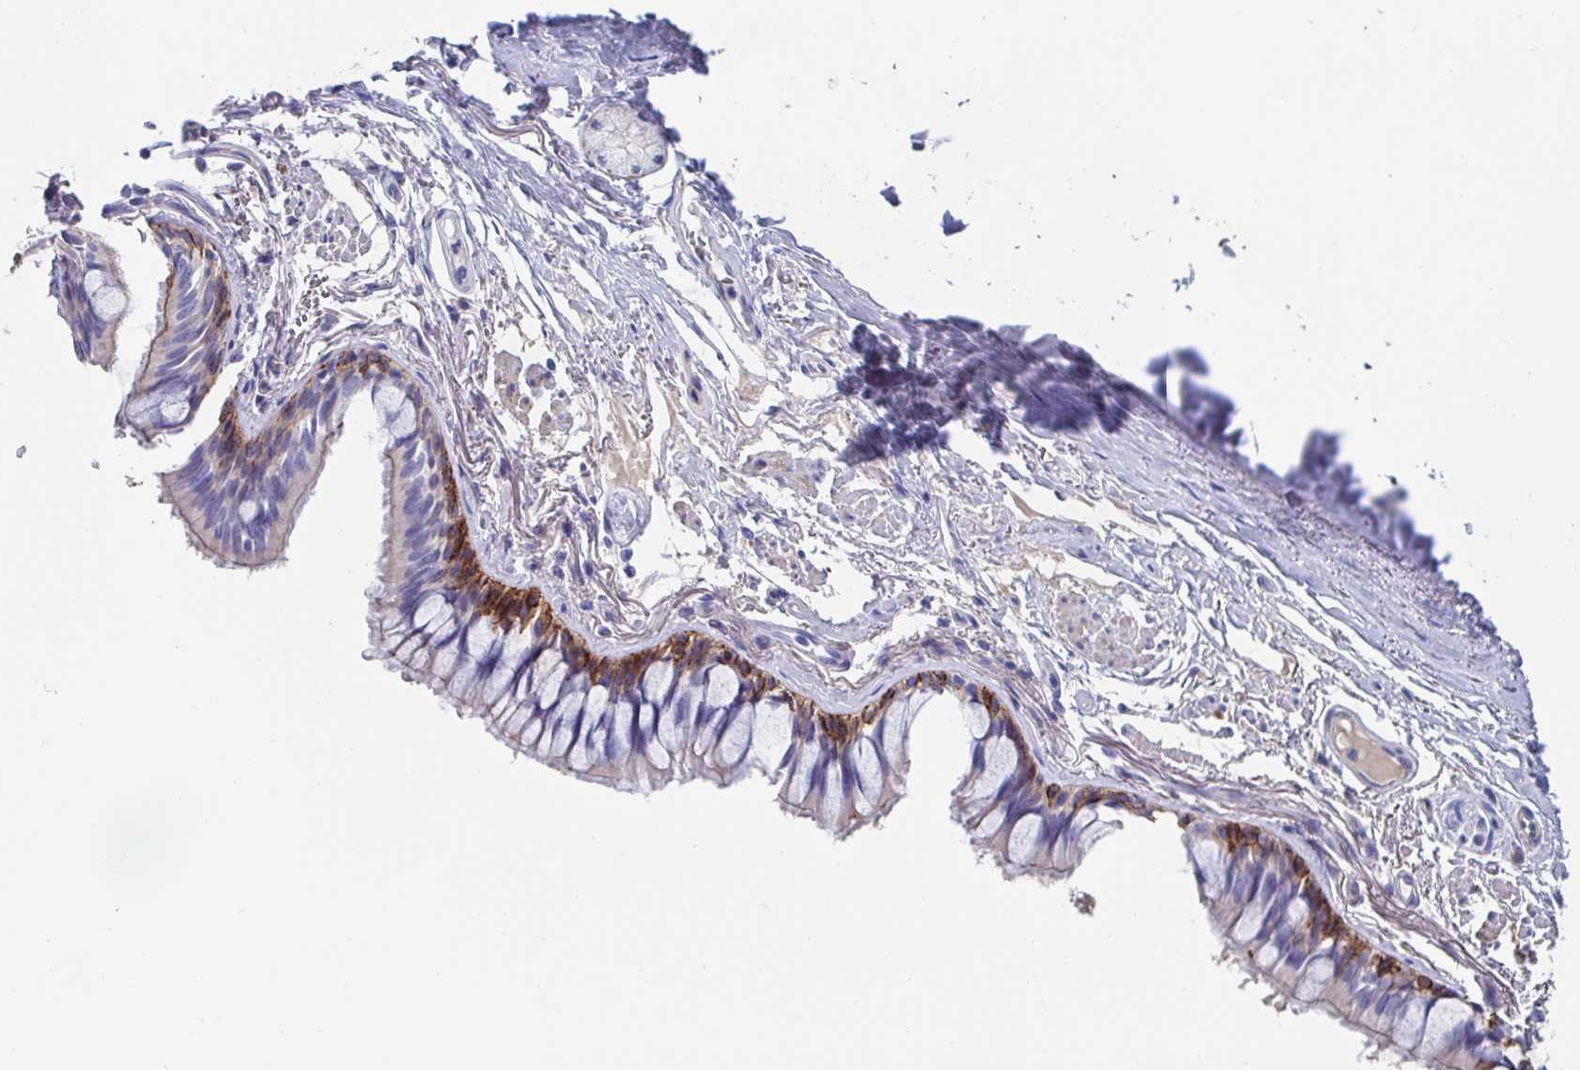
{"staining": {"intensity": "moderate", "quantity": "<25%", "location": "cytoplasmic/membranous"}, "tissue": "bronchus", "cell_type": "Respiratory epithelial cells", "image_type": "normal", "snomed": [{"axis": "morphology", "description": "Normal tissue, NOS"}, {"axis": "topography", "description": "Bronchus"}], "caption": "Protein expression by immunohistochemistry (IHC) reveals moderate cytoplasmic/membranous expression in about <25% of respiratory epithelial cells in normal bronchus. (brown staining indicates protein expression, while blue staining denotes nuclei).", "gene": "CDH2", "patient": {"sex": "male", "age": 70}}